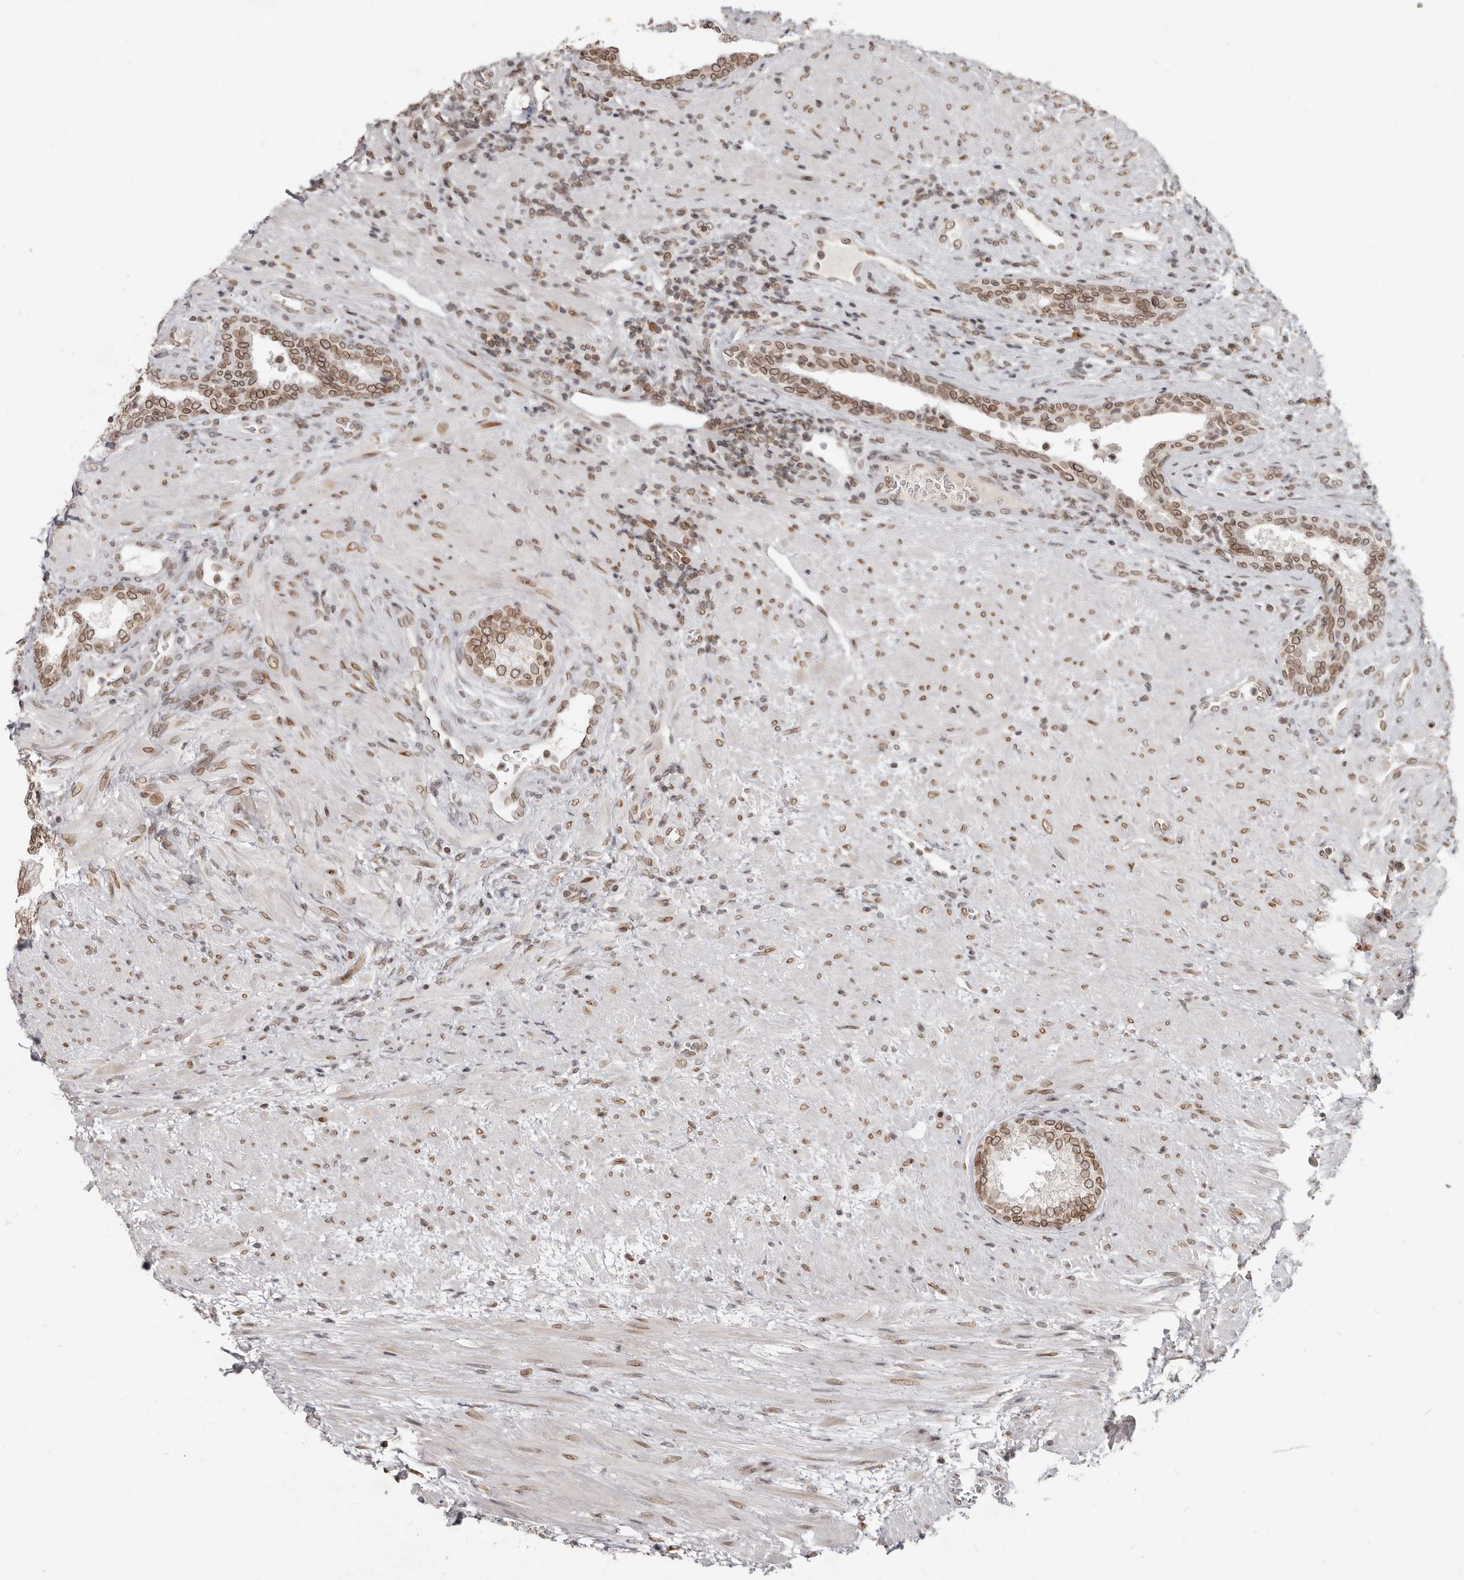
{"staining": {"intensity": "moderate", "quantity": ">75%", "location": "cytoplasmic/membranous,nuclear"}, "tissue": "prostate", "cell_type": "Glandular cells", "image_type": "normal", "snomed": [{"axis": "morphology", "description": "Normal tissue, NOS"}, {"axis": "topography", "description": "Prostate"}], "caption": "Immunohistochemical staining of normal human prostate demonstrates >75% levels of moderate cytoplasmic/membranous,nuclear protein staining in about >75% of glandular cells.", "gene": "NUP153", "patient": {"sex": "male", "age": 76}}